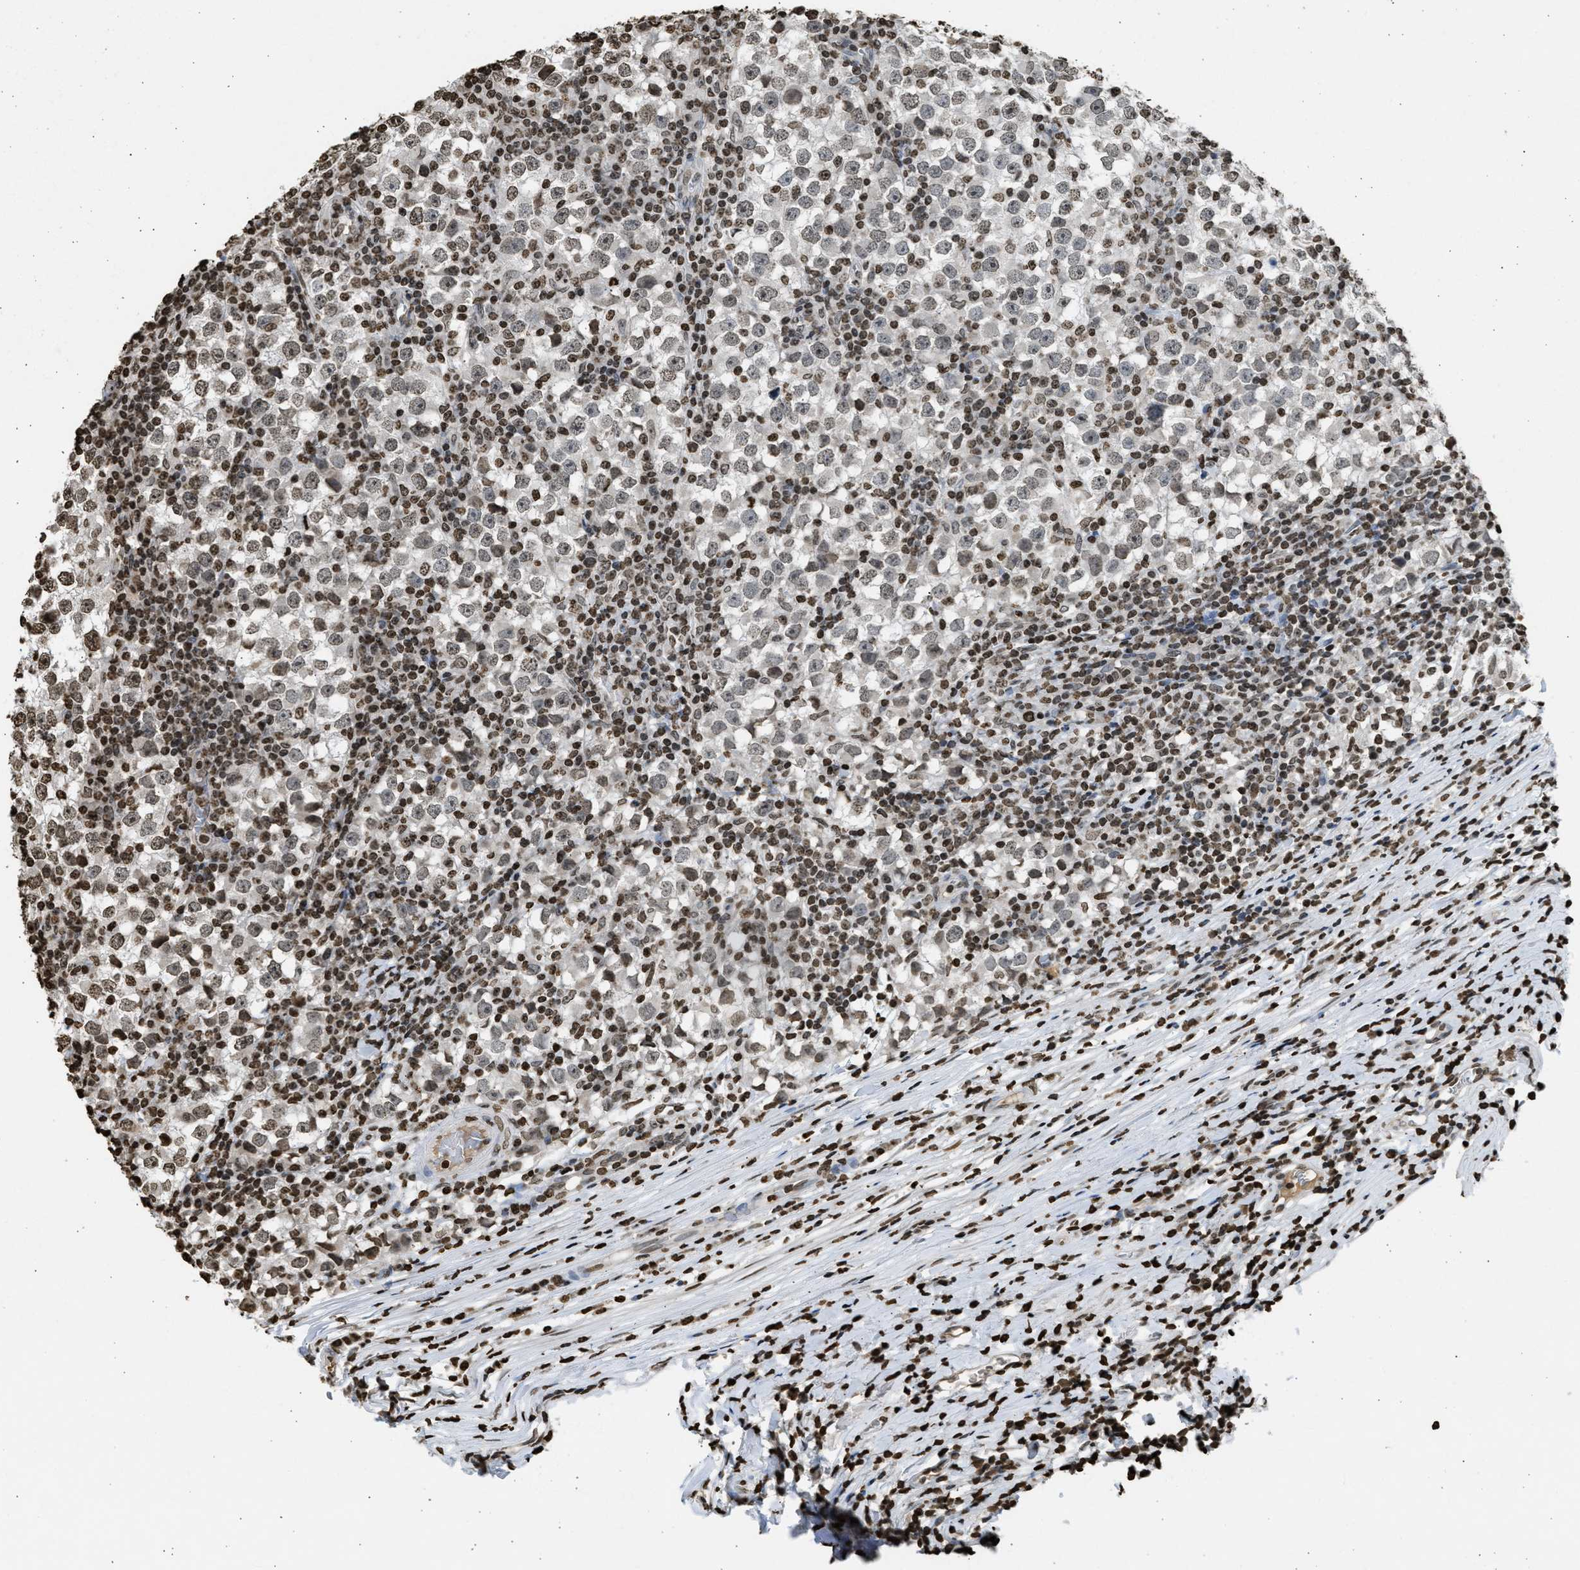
{"staining": {"intensity": "weak", "quantity": ">75%", "location": "nuclear"}, "tissue": "testis cancer", "cell_type": "Tumor cells", "image_type": "cancer", "snomed": [{"axis": "morphology", "description": "Seminoma, NOS"}, {"axis": "topography", "description": "Testis"}], "caption": "Weak nuclear staining is present in approximately >75% of tumor cells in testis cancer.", "gene": "RRAGC", "patient": {"sex": "male", "age": 65}}